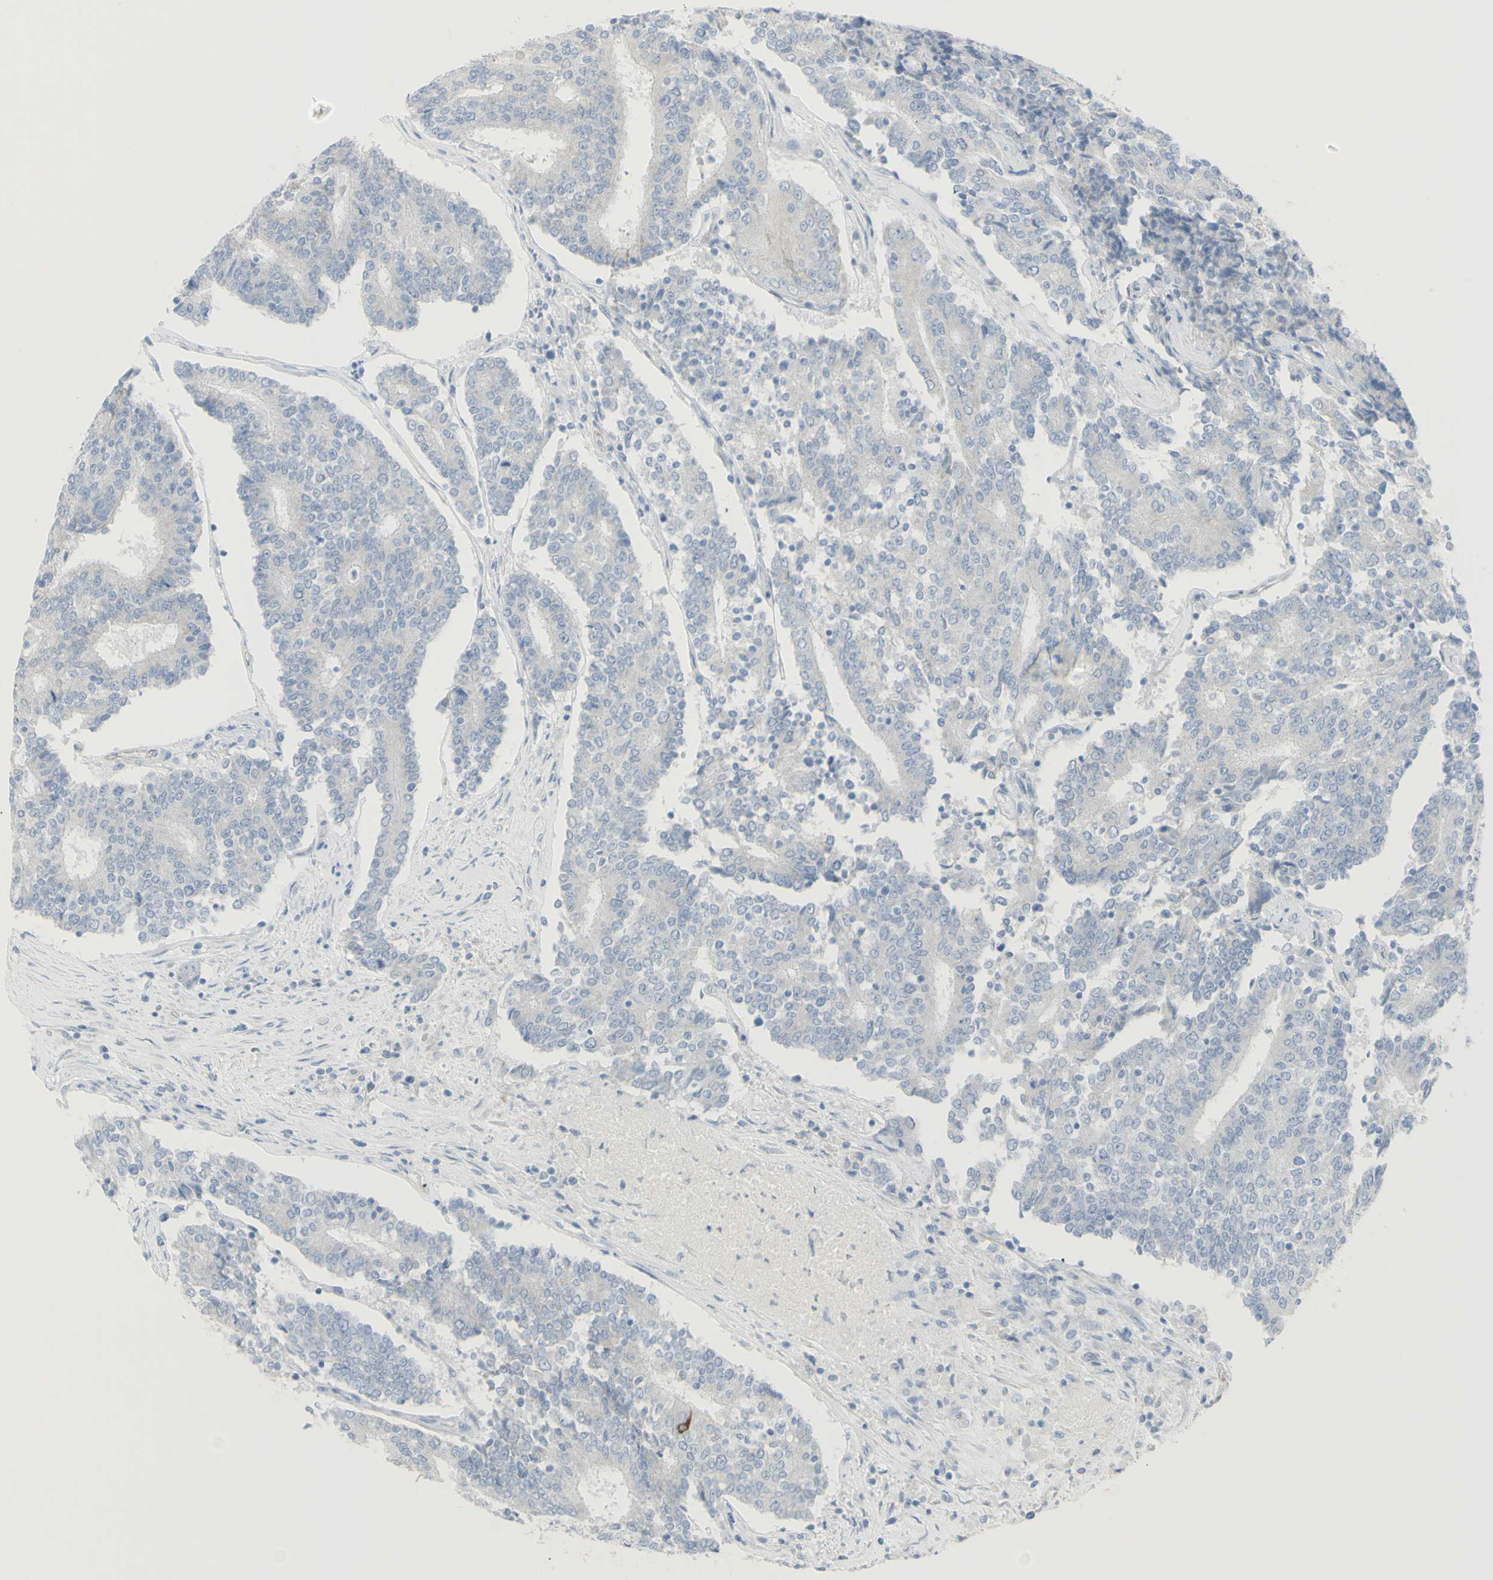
{"staining": {"intensity": "negative", "quantity": "none", "location": "none"}, "tissue": "prostate cancer", "cell_type": "Tumor cells", "image_type": "cancer", "snomed": [{"axis": "morphology", "description": "Normal tissue, NOS"}, {"axis": "morphology", "description": "Adenocarcinoma, High grade"}, {"axis": "topography", "description": "Prostate"}, {"axis": "topography", "description": "Seminal veicle"}], "caption": "Immunohistochemical staining of prostate adenocarcinoma (high-grade) displays no significant positivity in tumor cells.", "gene": "ENSG00000198211", "patient": {"sex": "male", "age": 55}}